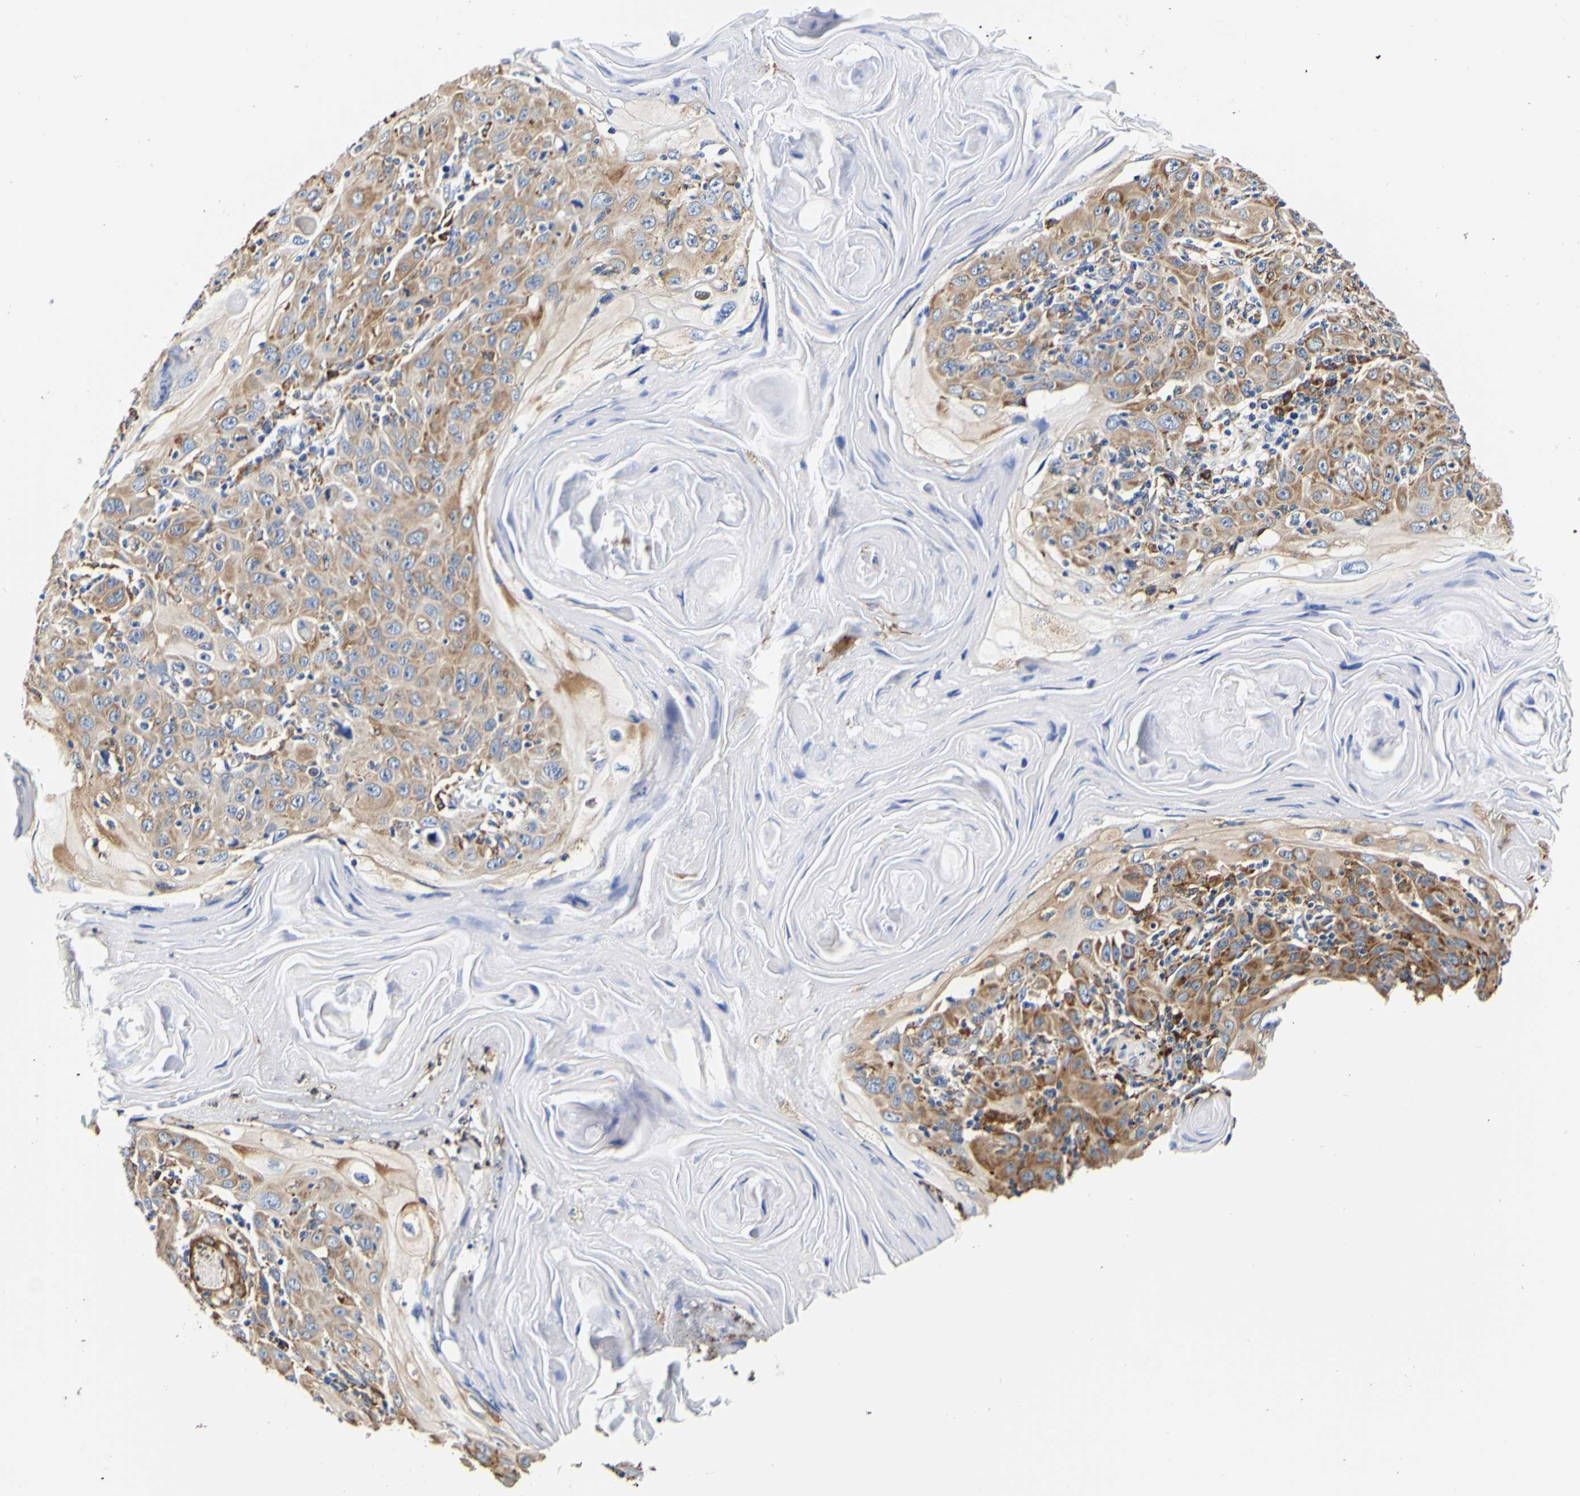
{"staining": {"intensity": "moderate", "quantity": "25%-75%", "location": "cytoplasmic/membranous"}, "tissue": "skin cancer", "cell_type": "Tumor cells", "image_type": "cancer", "snomed": [{"axis": "morphology", "description": "Squamous cell carcinoma, NOS"}, {"axis": "topography", "description": "Skin"}], "caption": "Human skin cancer stained with a brown dye displays moderate cytoplasmic/membranous positive expression in about 25%-75% of tumor cells.", "gene": "P4HB", "patient": {"sex": "female", "age": 88}}